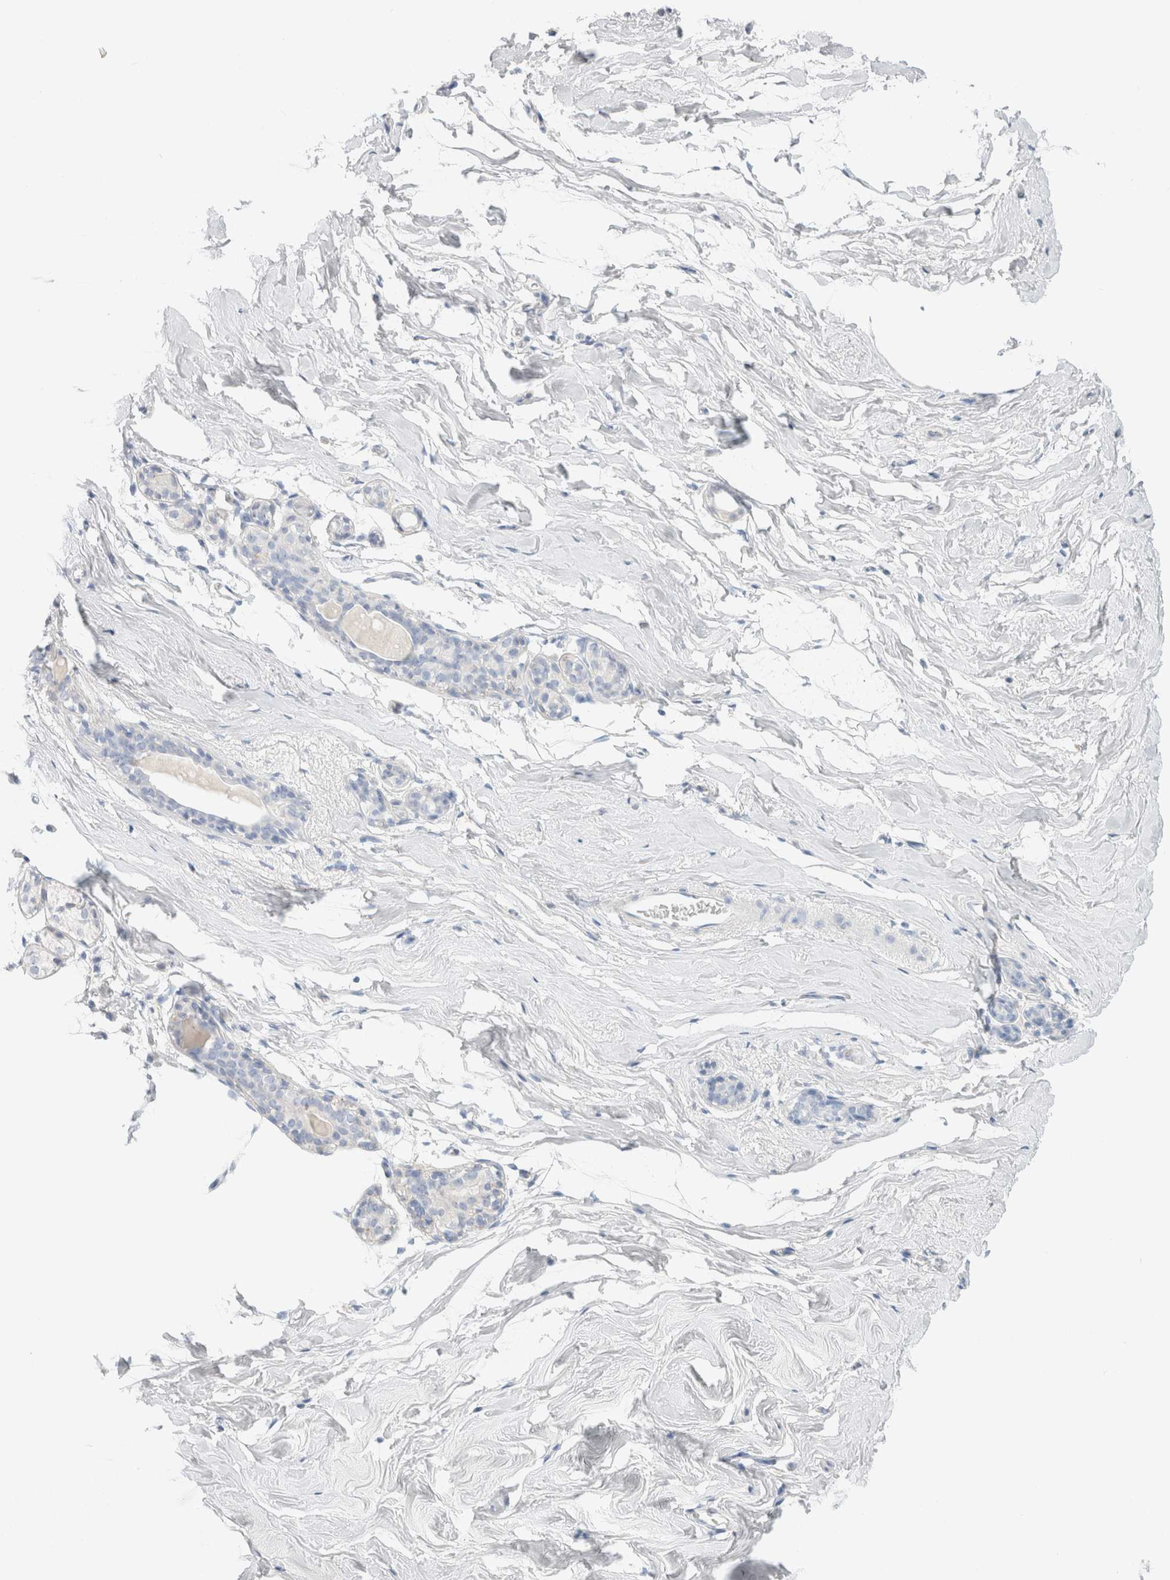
{"staining": {"intensity": "negative", "quantity": "none", "location": "none"}, "tissue": "breast", "cell_type": "Adipocytes", "image_type": "normal", "snomed": [{"axis": "morphology", "description": "Normal tissue, NOS"}, {"axis": "topography", "description": "Breast"}], "caption": "The histopathology image displays no significant positivity in adipocytes of breast. (IHC, brightfield microscopy, high magnification).", "gene": "CPQ", "patient": {"sex": "female", "age": 62}}